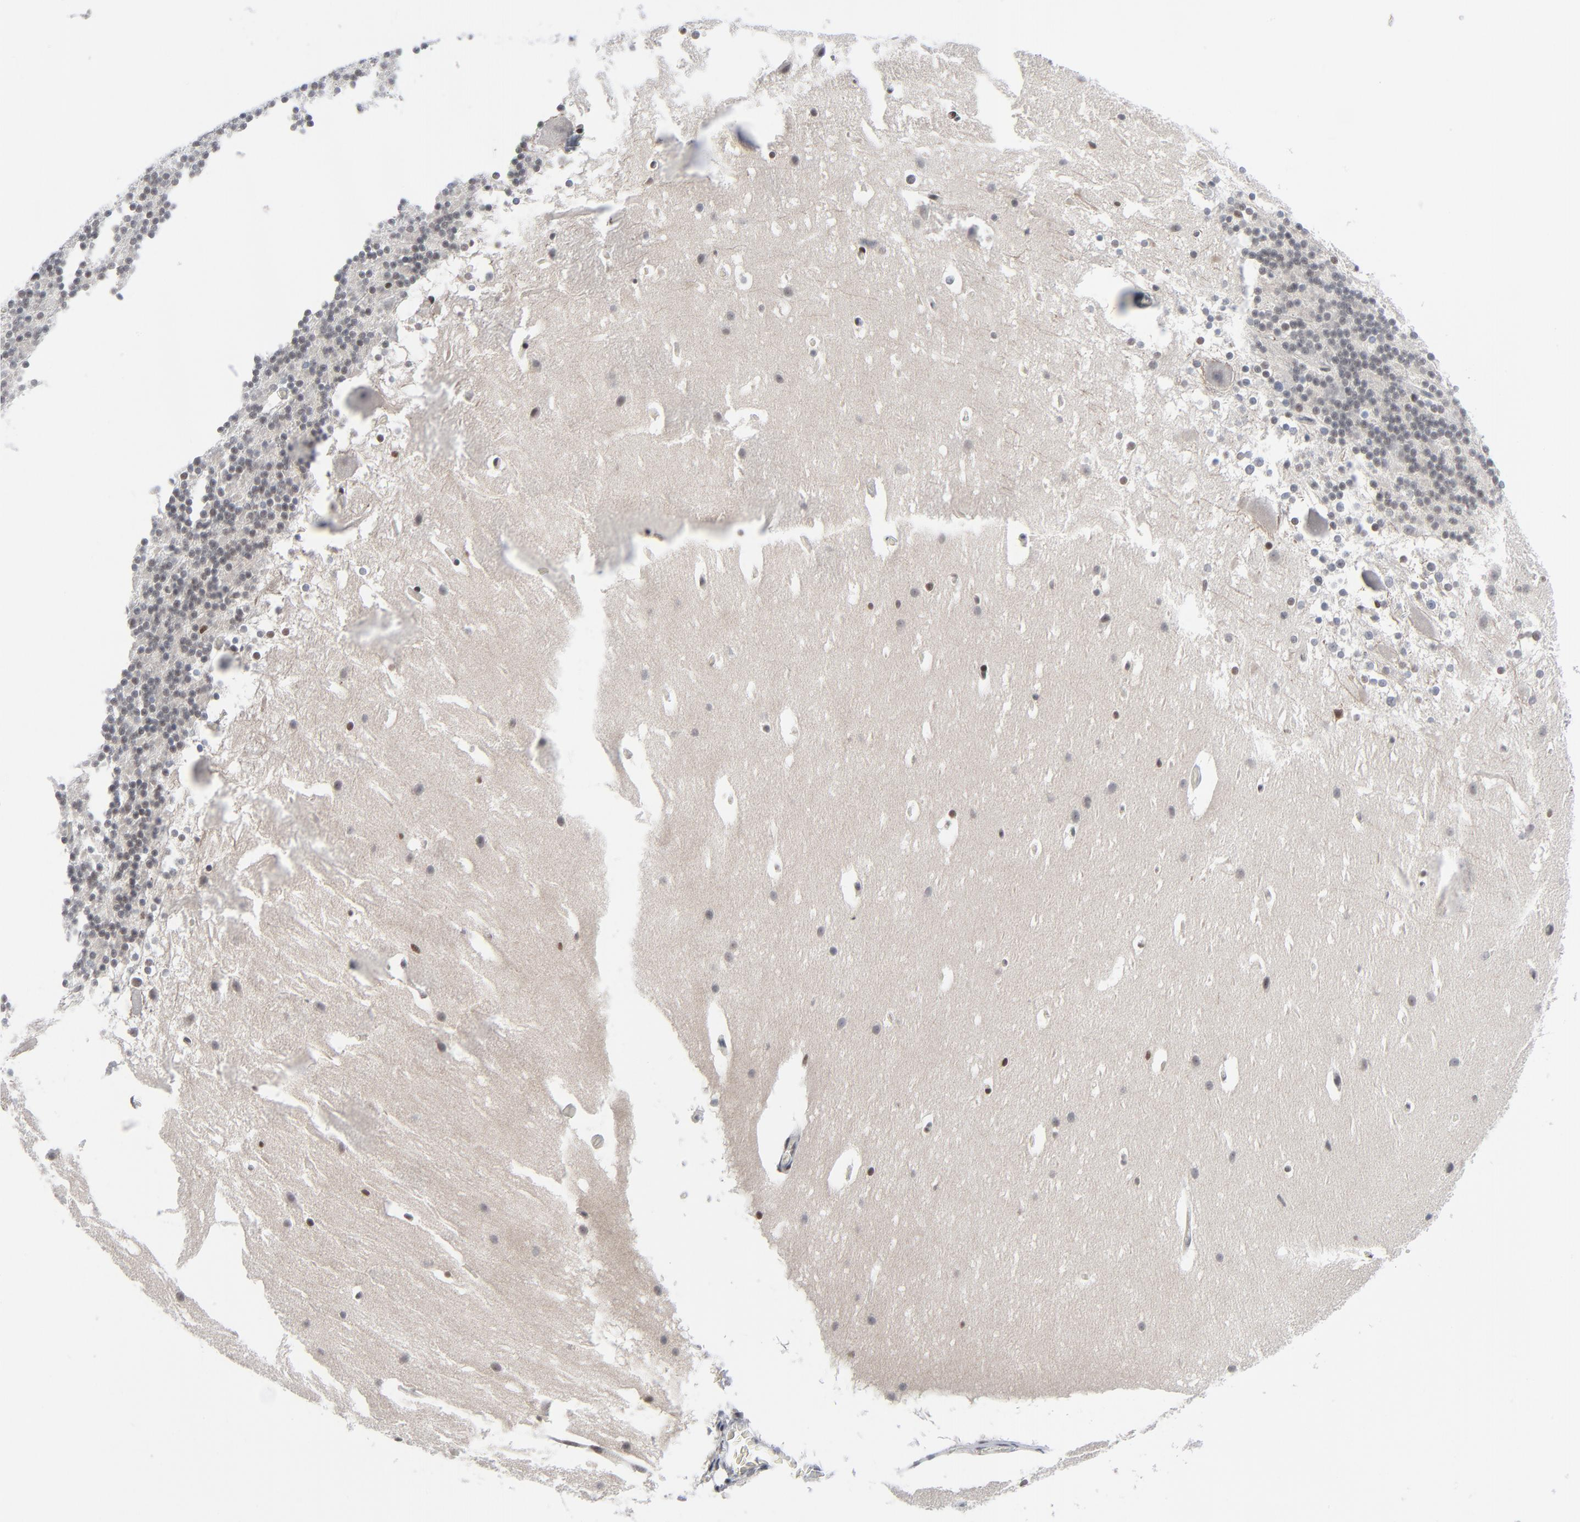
{"staining": {"intensity": "weak", "quantity": "25%-75%", "location": "nuclear"}, "tissue": "cerebellum", "cell_type": "Cells in granular layer", "image_type": "normal", "snomed": [{"axis": "morphology", "description": "Normal tissue, NOS"}, {"axis": "topography", "description": "Cerebellum"}], "caption": "A low amount of weak nuclear staining is present in approximately 25%-75% of cells in granular layer in unremarkable cerebellum.", "gene": "SIRT1", "patient": {"sex": "female", "age": 19}}